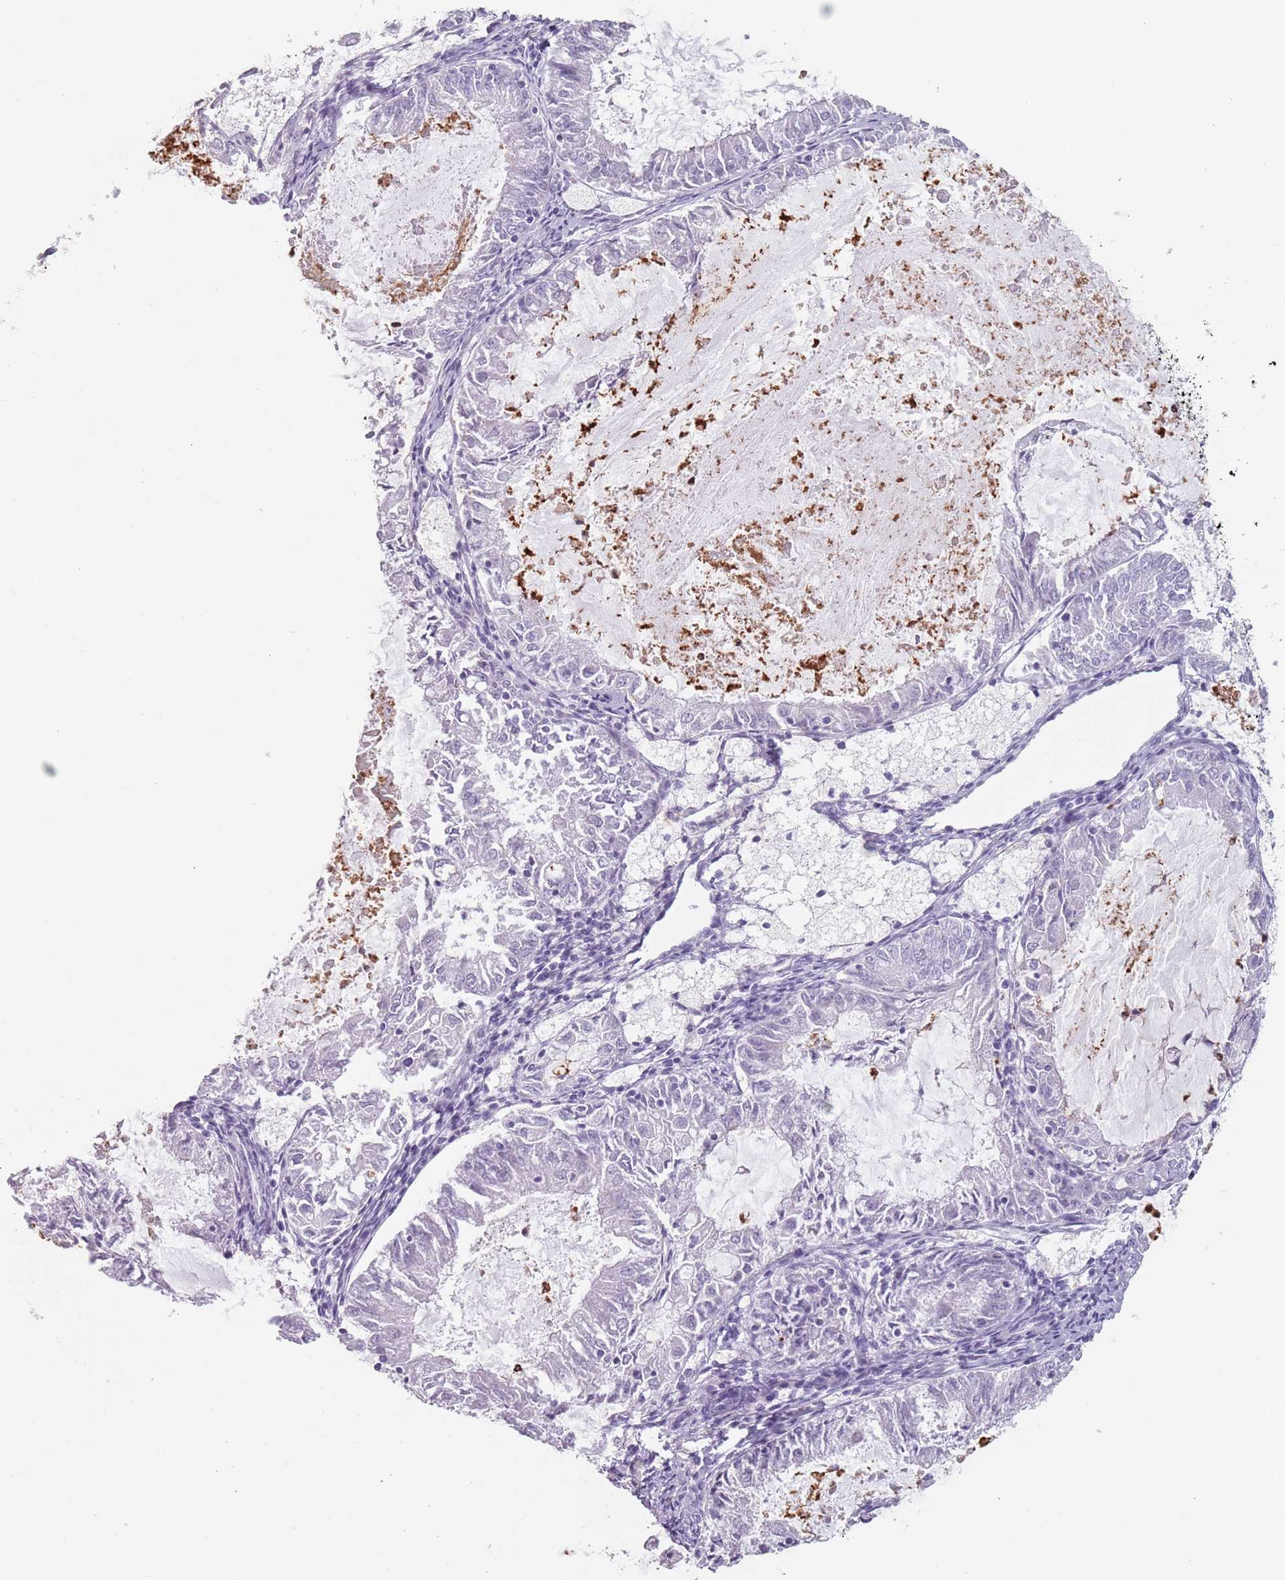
{"staining": {"intensity": "negative", "quantity": "none", "location": "none"}, "tissue": "endometrial cancer", "cell_type": "Tumor cells", "image_type": "cancer", "snomed": [{"axis": "morphology", "description": "Adenocarcinoma, NOS"}, {"axis": "topography", "description": "Endometrium"}], "caption": "Human endometrial adenocarcinoma stained for a protein using immunohistochemistry displays no positivity in tumor cells.", "gene": "ZNF584", "patient": {"sex": "female", "age": 57}}